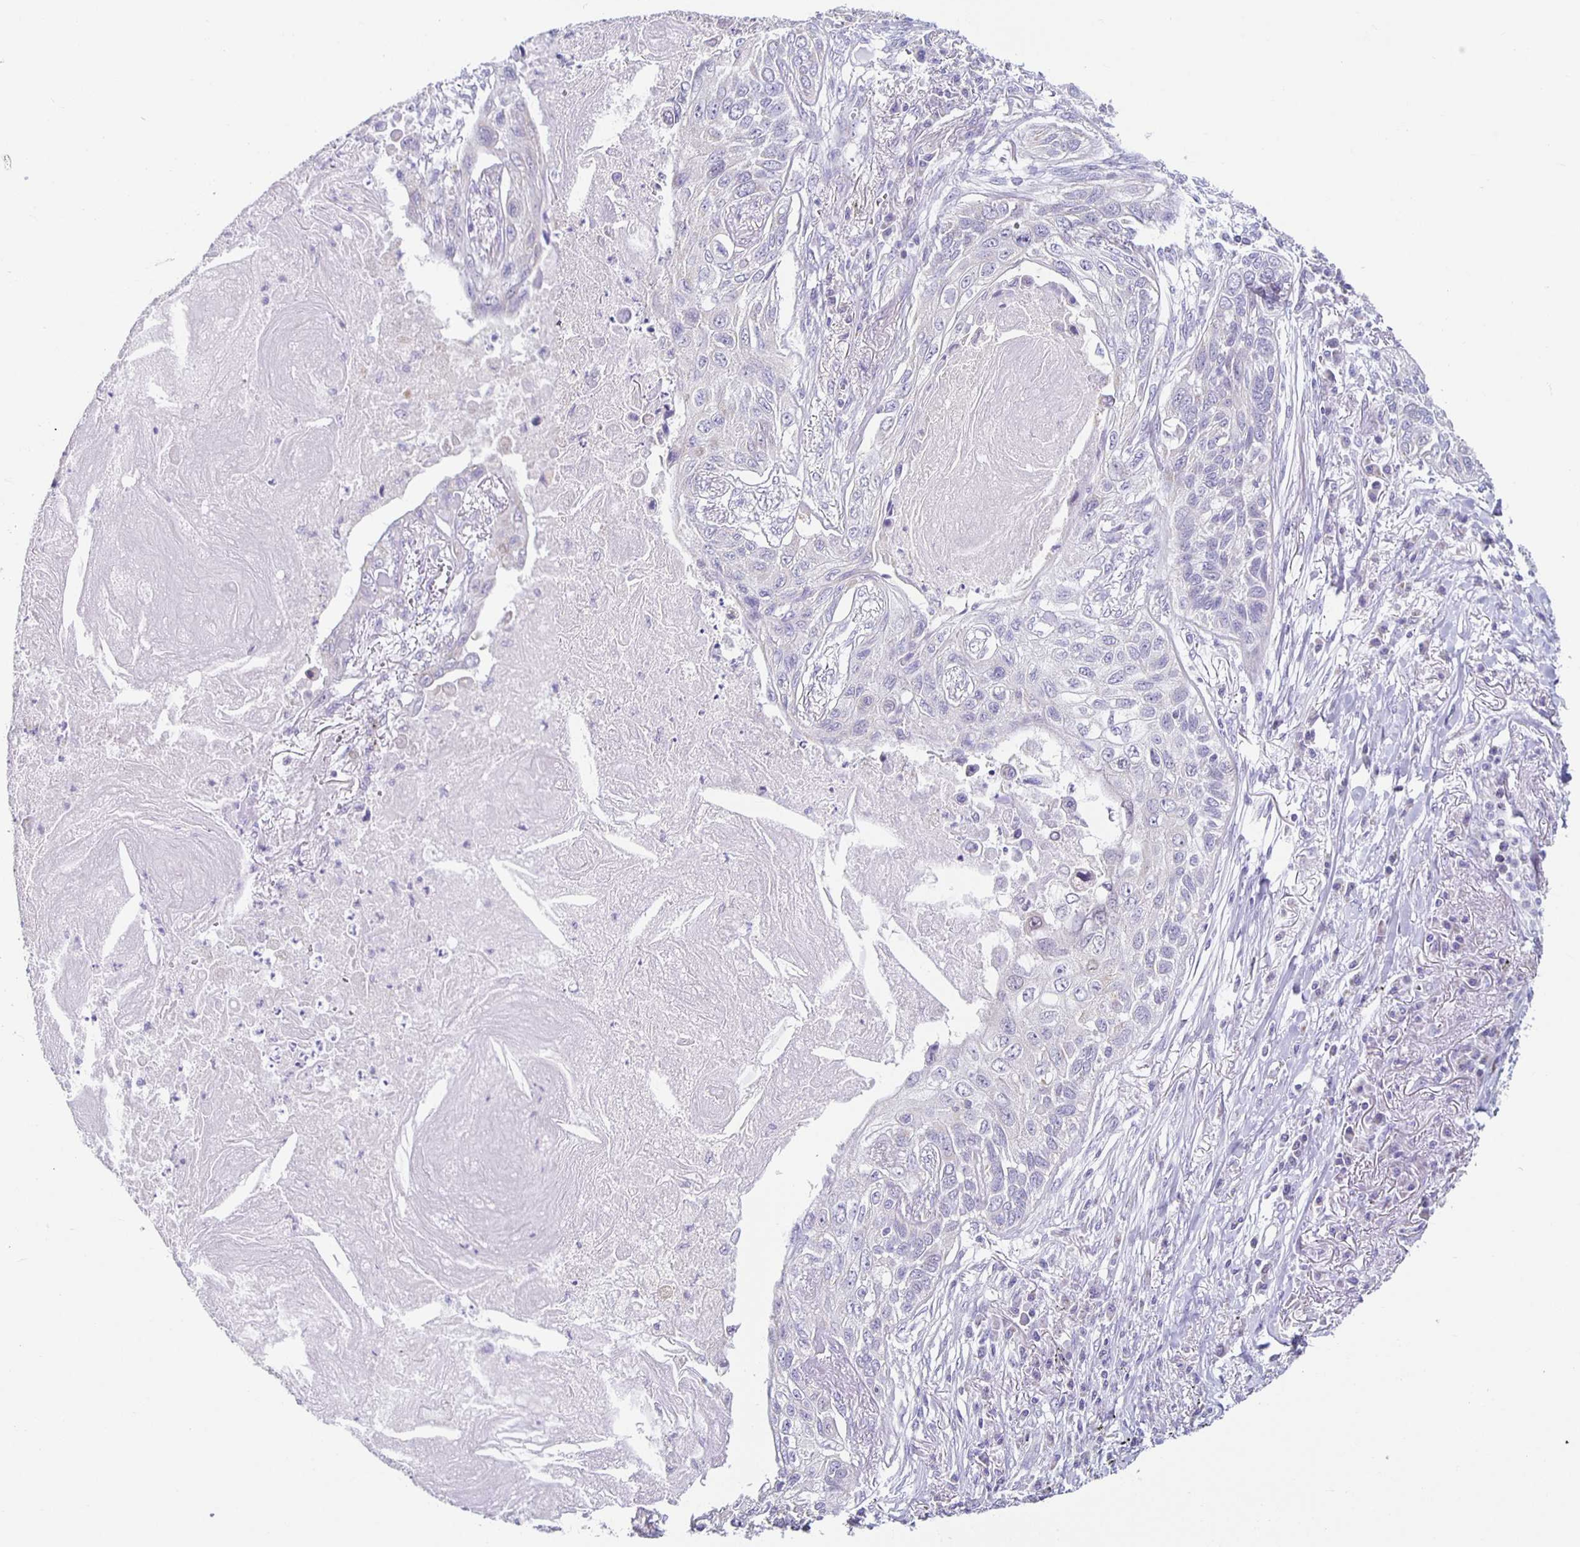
{"staining": {"intensity": "negative", "quantity": "none", "location": "none"}, "tissue": "lung cancer", "cell_type": "Tumor cells", "image_type": "cancer", "snomed": [{"axis": "morphology", "description": "Squamous cell carcinoma, NOS"}, {"axis": "topography", "description": "Lung"}], "caption": "This is a image of immunohistochemistry (IHC) staining of lung squamous cell carcinoma, which shows no expression in tumor cells.", "gene": "TPPP", "patient": {"sex": "male", "age": 75}}